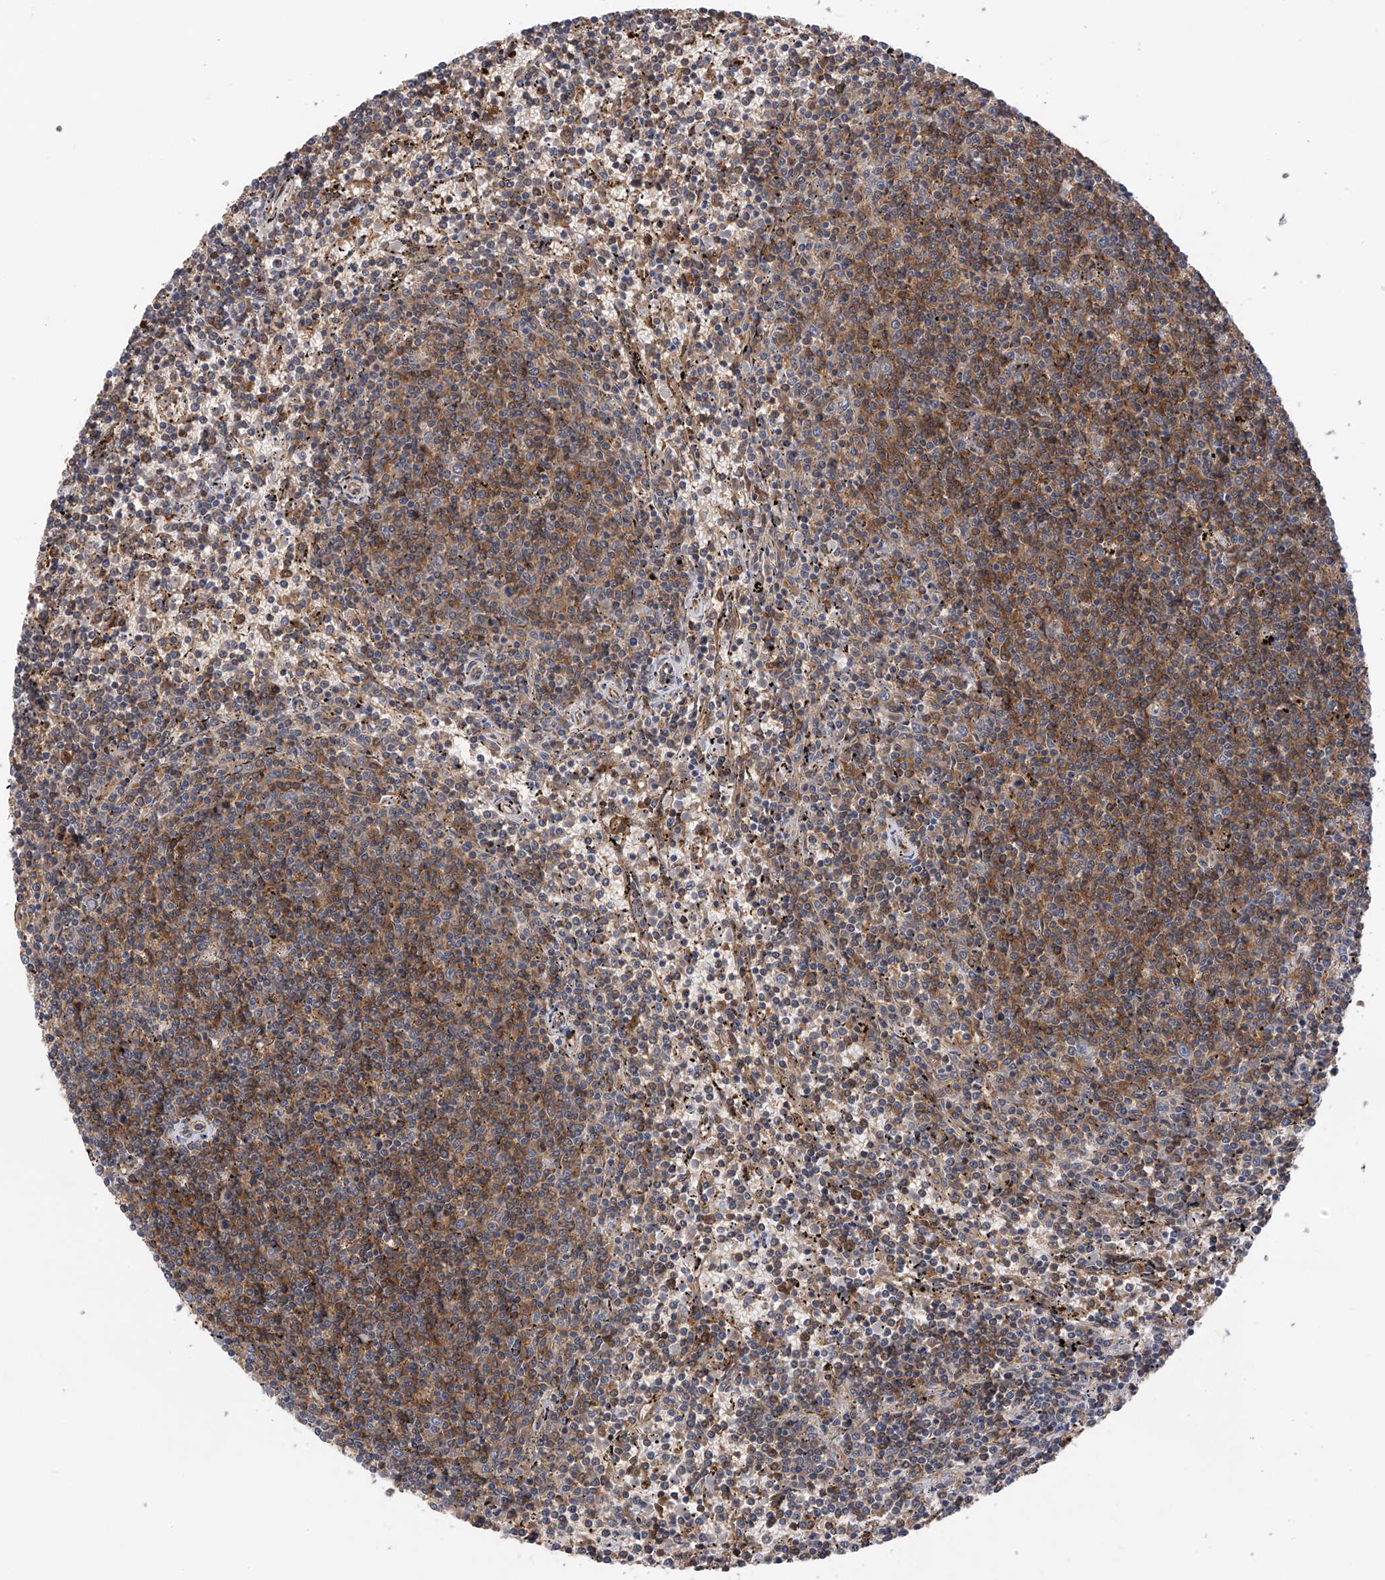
{"staining": {"intensity": "moderate", "quantity": ">75%", "location": "cytoplasmic/membranous"}, "tissue": "lymphoma", "cell_type": "Tumor cells", "image_type": "cancer", "snomed": [{"axis": "morphology", "description": "Malignant lymphoma, non-Hodgkin's type, Low grade"}, {"axis": "topography", "description": "Spleen"}], "caption": "Lymphoma tissue exhibits moderate cytoplasmic/membranous expression in approximately >75% of tumor cells", "gene": "CHPF", "patient": {"sex": "female", "age": 50}}